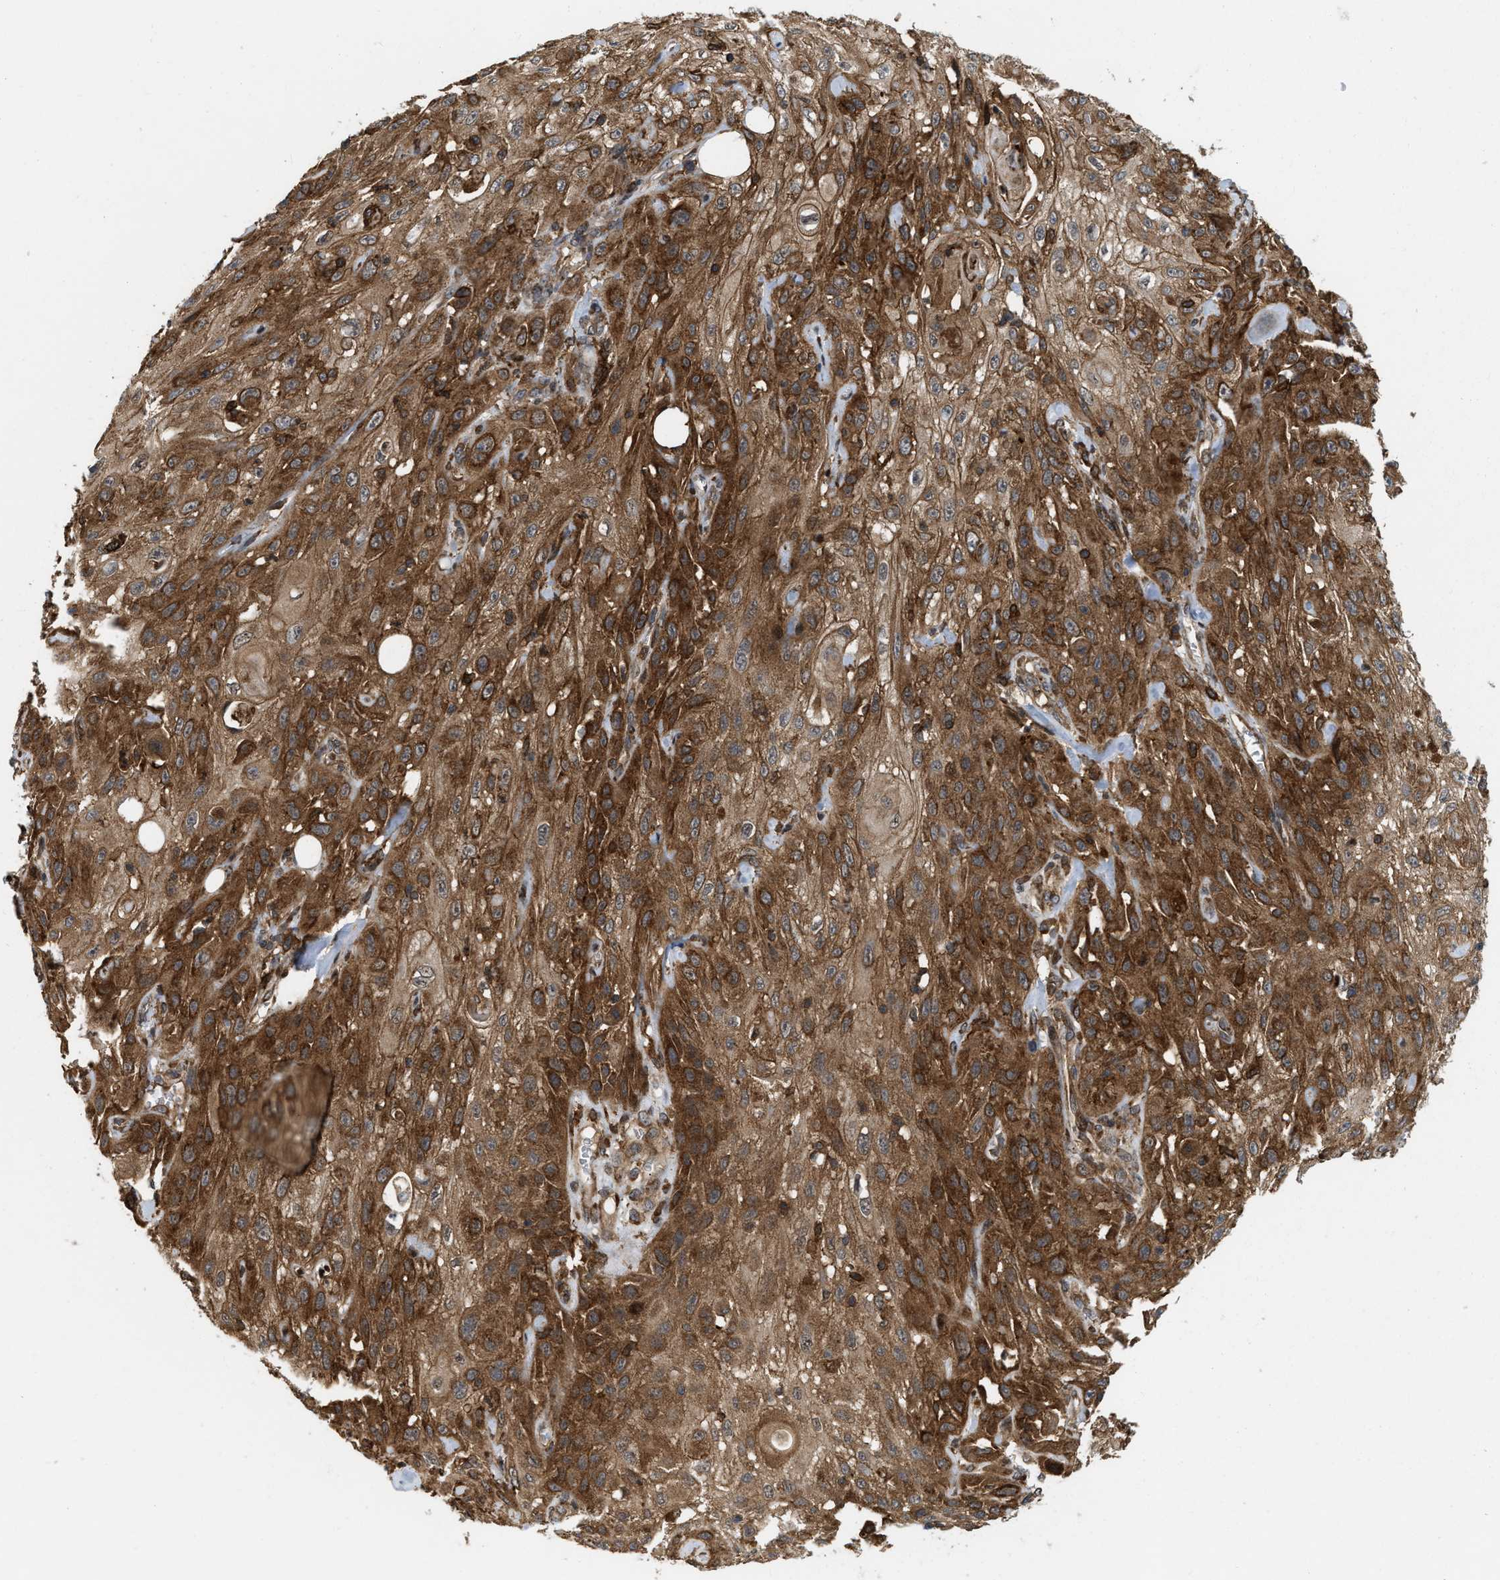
{"staining": {"intensity": "strong", "quantity": ">75%", "location": "cytoplasmic/membranous"}, "tissue": "skin cancer", "cell_type": "Tumor cells", "image_type": "cancer", "snomed": [{"axis": "morphology", "description": "Squamous cell carcinoma, NOS"}, {"axis": "topography", "description": "Skin"}], "caption": "Skin cancer (squamous cell carcinoma) tissue reveals strong cytoplasmic/membranous positivity in approximately >75% of tumor cells, visualized by immunohistochemistry. (IHC, brightfield microscopy, high magnification).", "gene": "IQCE", "patient": {"sex": "male", "age": 75}}